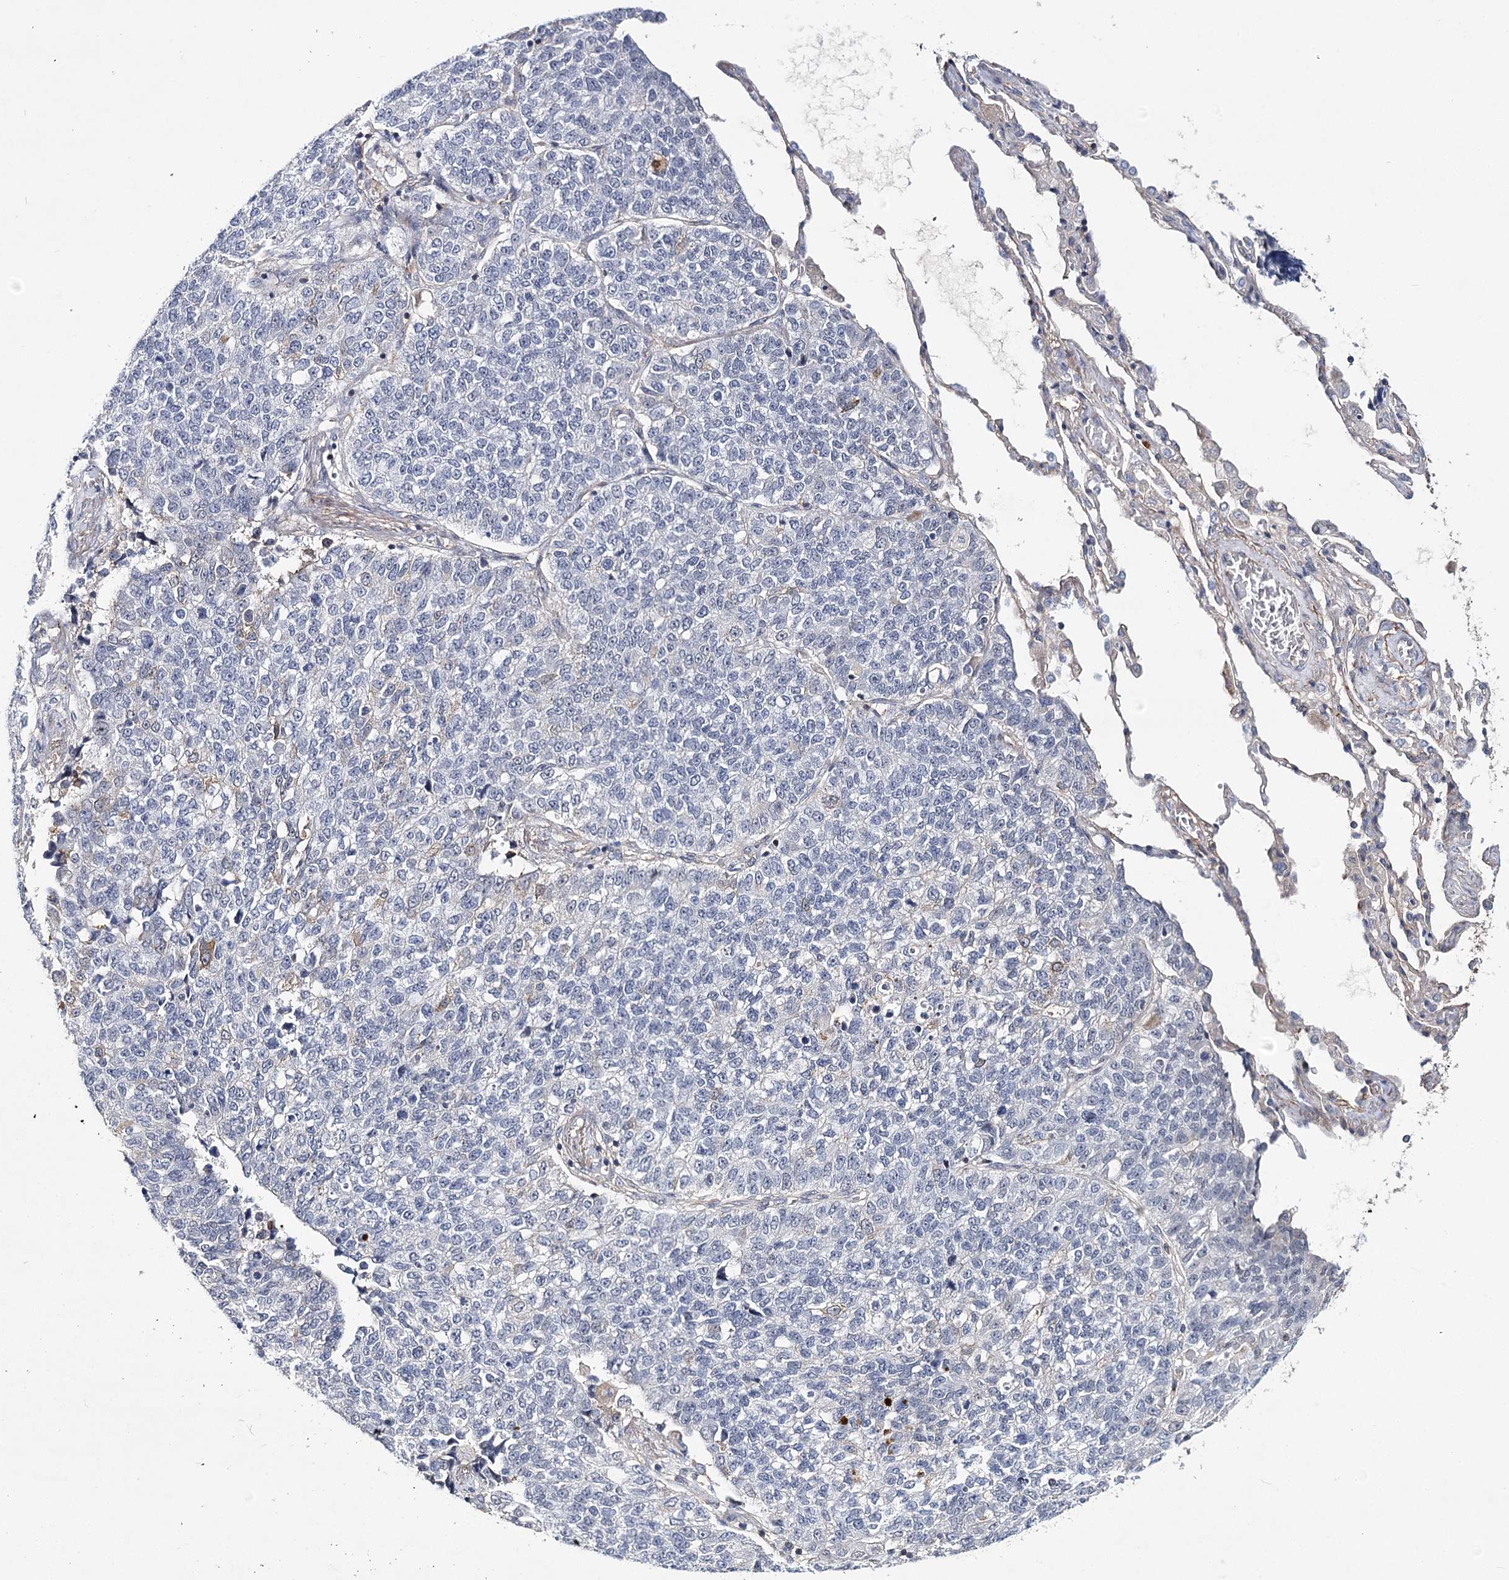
{"staining": {"intensity": "negative", "quantity": "none", "location": "none"}, "tissue": "lung cancer", "cell_type": "Tumor cells", "image_type": "cancer", "snomed": [{"axis": "morphology", "description": "Adenocarcinoma, NOS"}, {"axis": "topography", "description": "Lung"}], "caption": "This is an immunohistochemistry micrograph of lung adenocarcinoma. There is no positivity in tumor cells.", "gene": "TMEM218", "patient": {"sex": "male", "age": 49}}